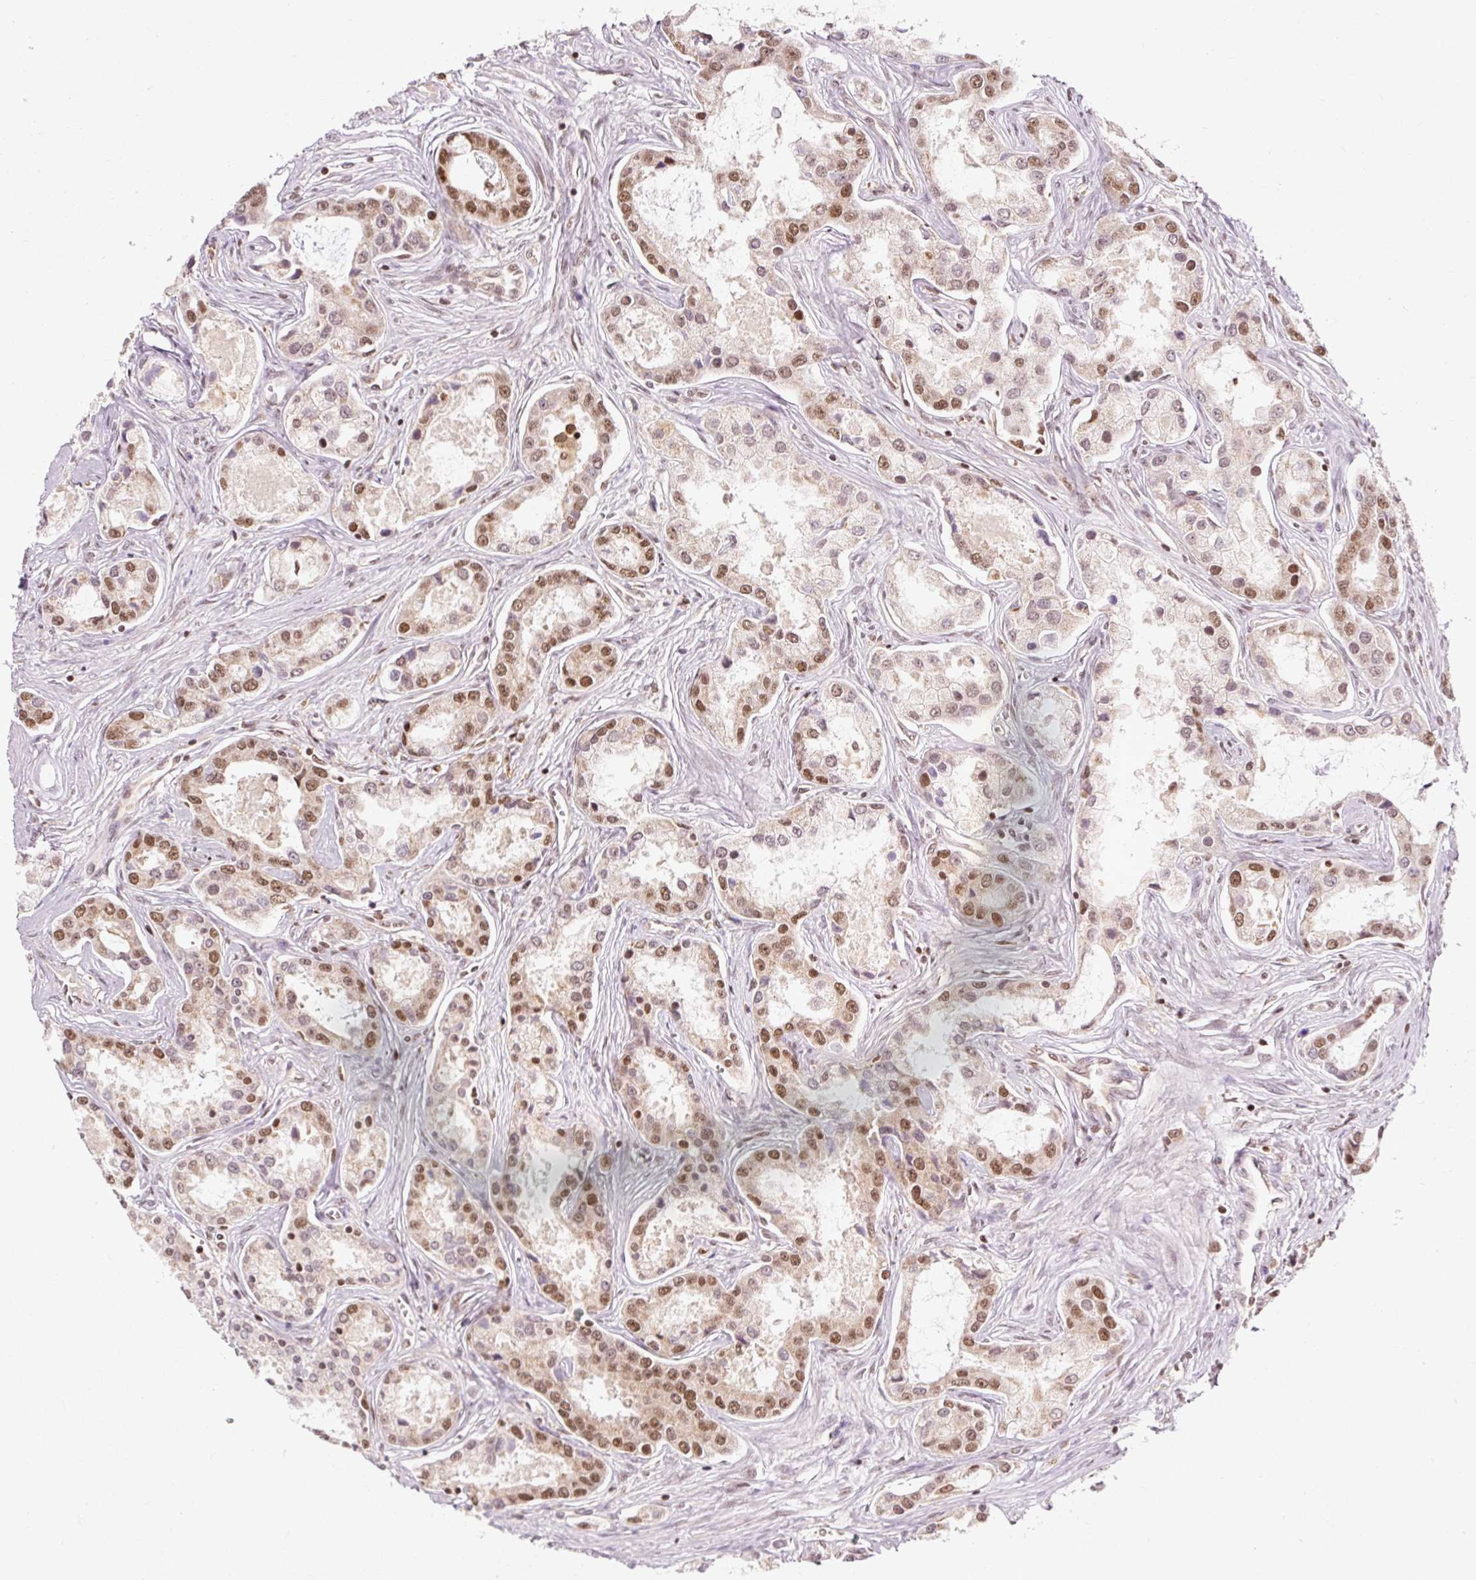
{"staining": {"intensity": "moderate", "quantity": ">75%", "location": "nuclear"}, "tissue": "prostate cancer", "cell_type": "Tumor cells", "image_type": "cancer", "snomed": [{"axis": "morphology", "description": "Adenocarcinoma, Low grade"}, {"axis": "topography", "description": "Prostate"}], "caption": "Prostate adenocarcinoma (low-grade) stained for a protein demonstrates moderate nuclear positivity in tumor cells.", "gene": "CSTF1", "patient": {"sex": "male", "age": 68}}